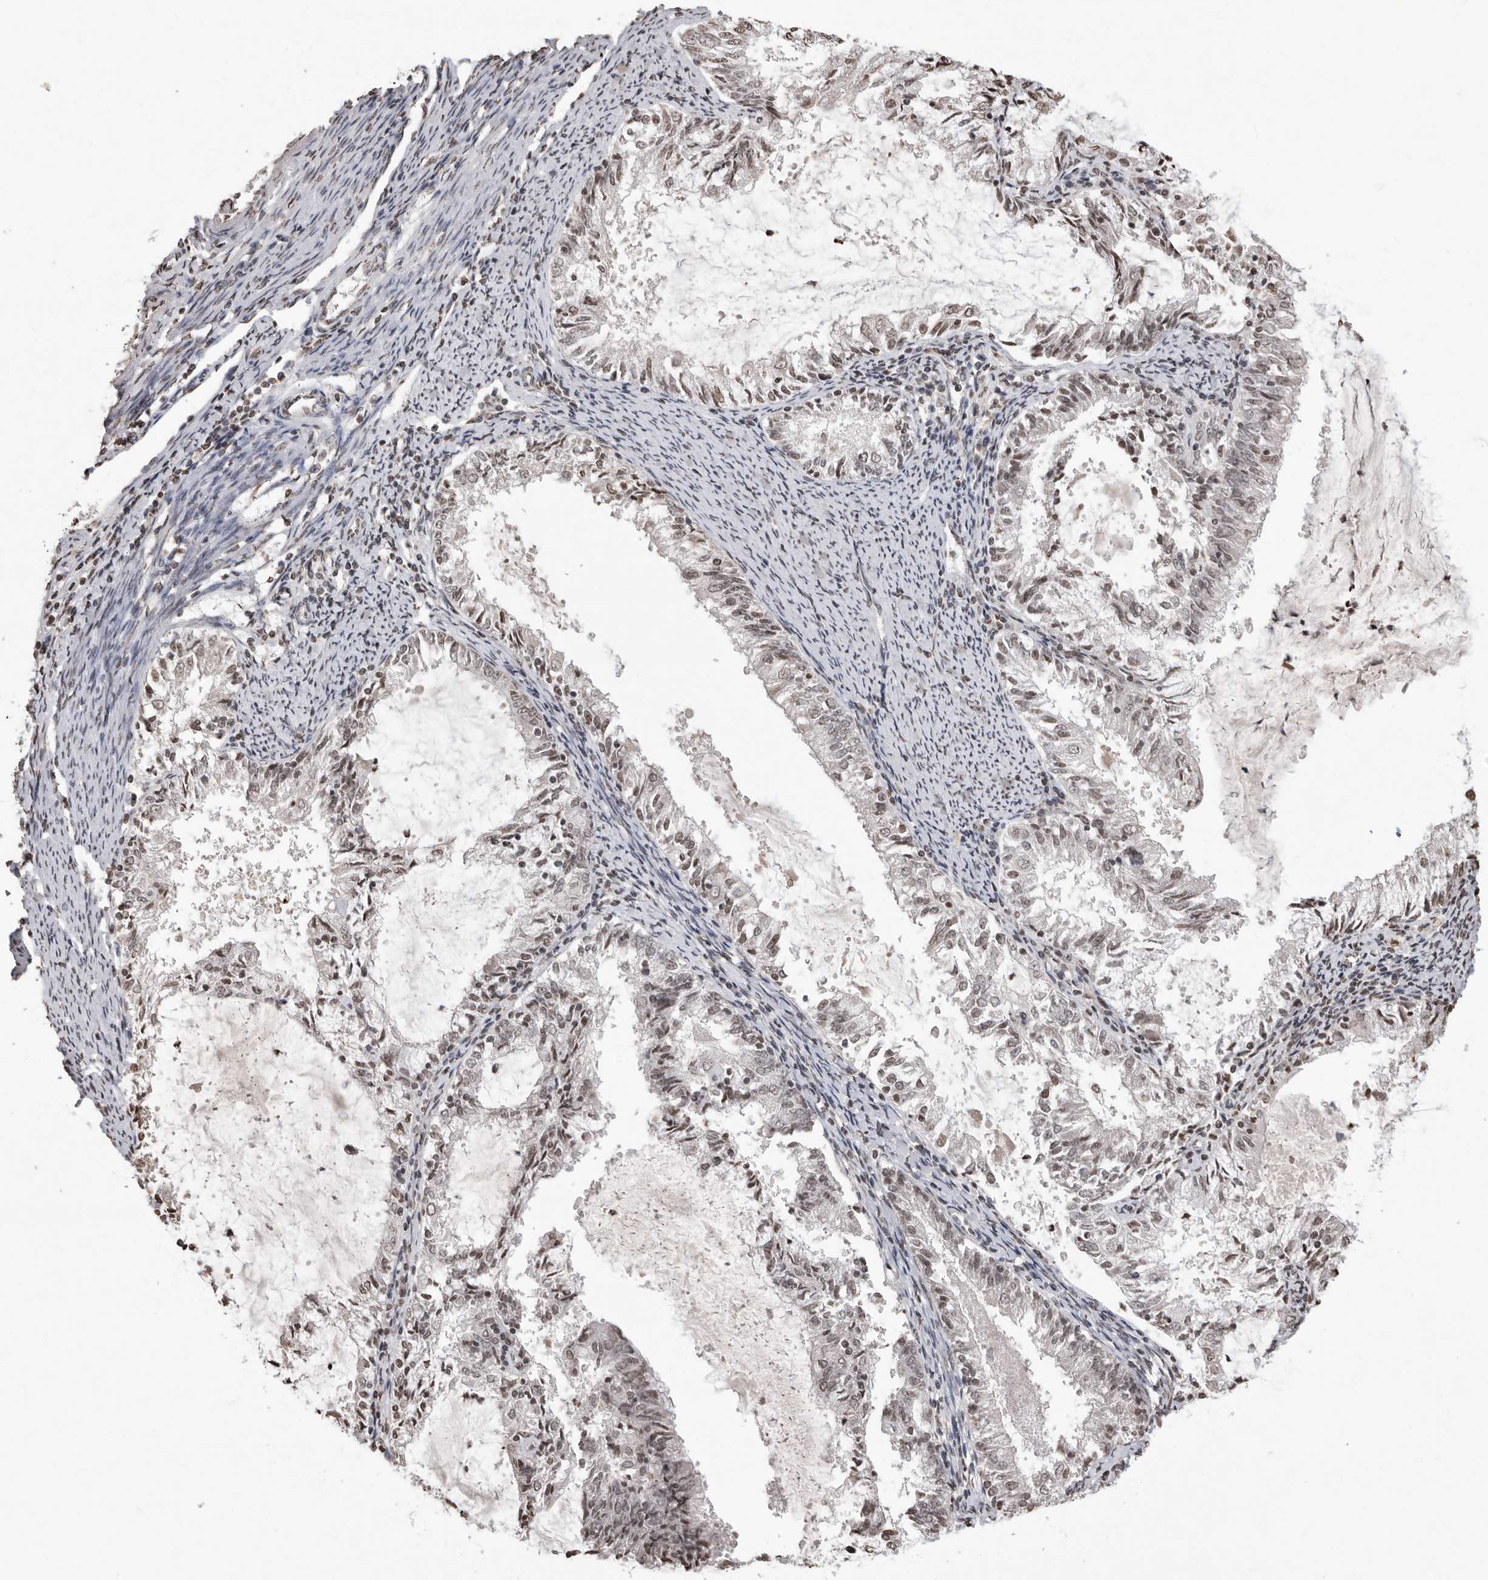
{"staining": {"intensity": "weak", "quantity": ">75%", "location": "nuclear"}, "tissue": "endometrial cancer", "cell_type": "Tumor cells", "image_type": "cancer", "snomed": [{"axis": "morphology", "description": "Adenocarcinoma, NOS"}, {"axis": "topography", "description": "Endometrium"}], "caption": "Human adenocarcinoma (endometrial) stained with a brown dye demonstrates weak nuclear positive staining in approximately >75% of tumor cells.", "gene": "WDR45", "patient": {"sex": "female", "age": 57}}